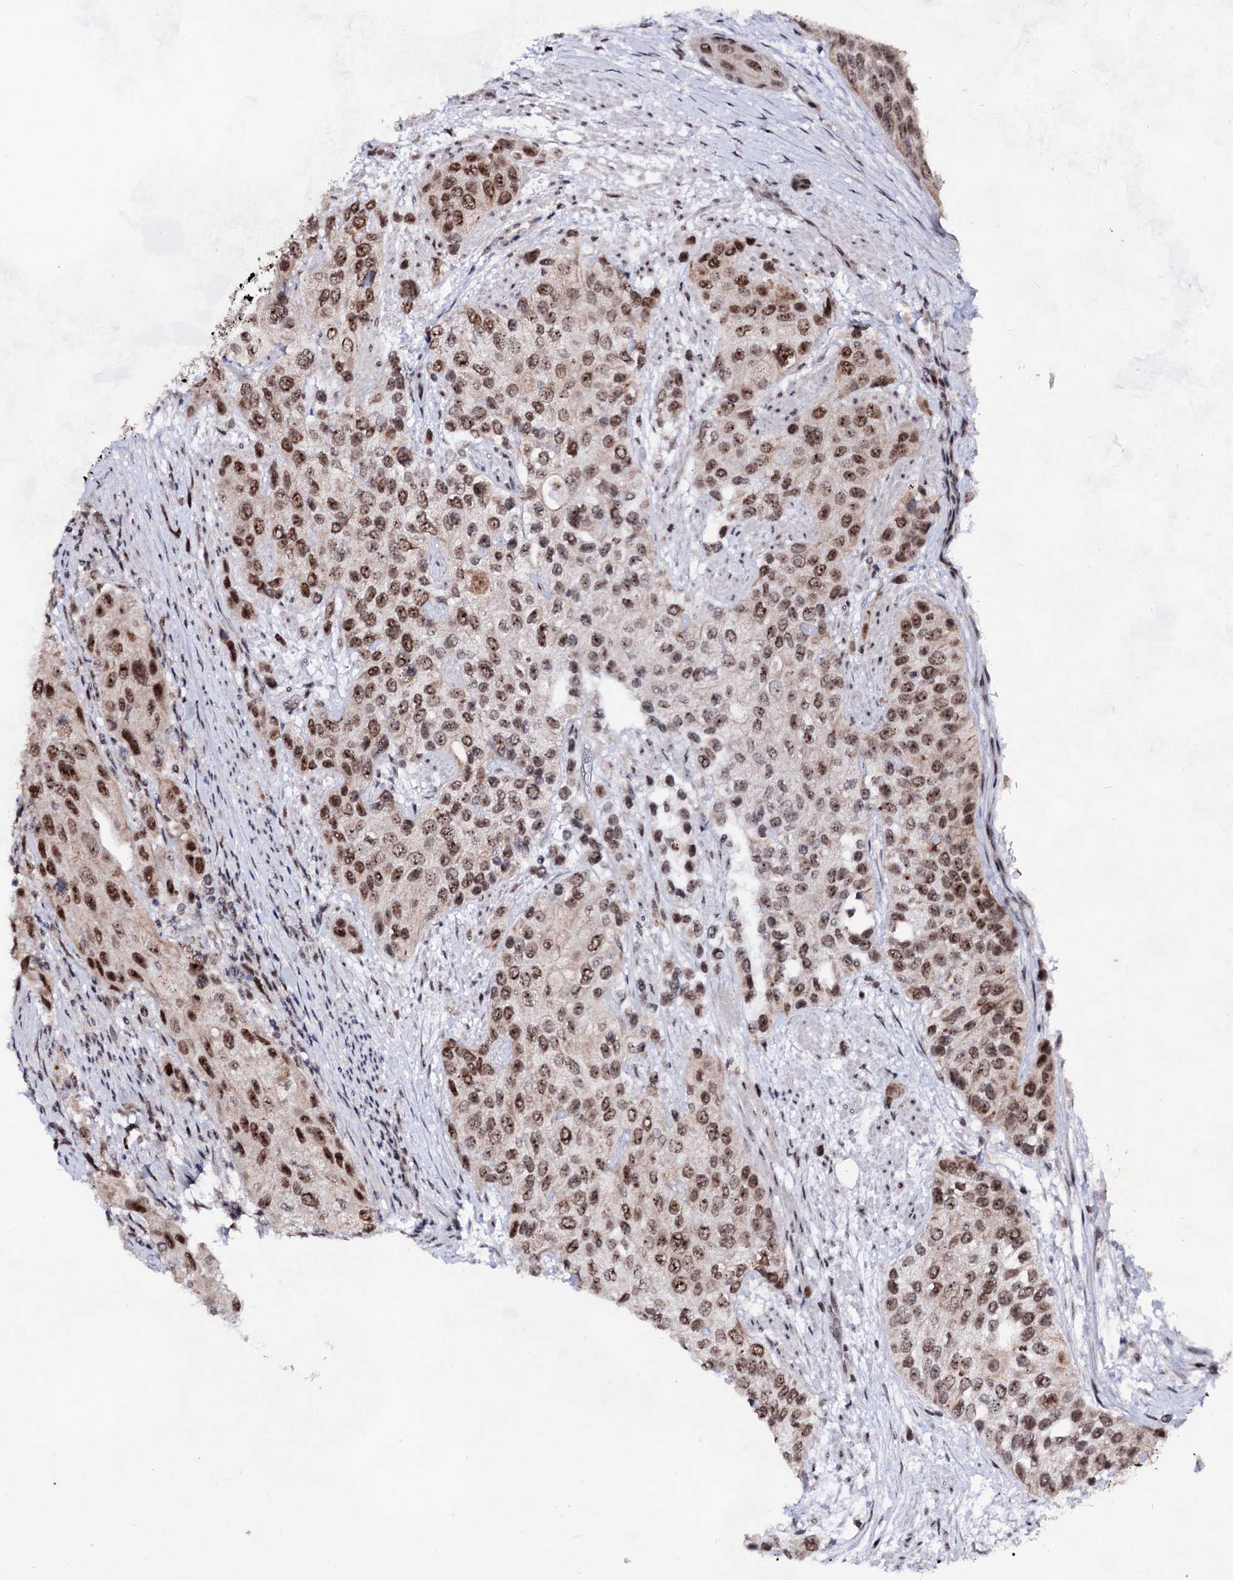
{"staining": {"intensity": "strong", "quantity": ">75%", "location": "nuclear"}, "tissue": "urothelial cancer", "cell_type": "Tumor cells", "image_type": "cancer", "snomed": [{"axis": "morphology", "description": "Normal tissue, NOS"}, {"axis": "morphology", "description": "Urothelial carcinoma, High grade"}, {"axis": "topography", "description": "Vascular tissue"}, {"axis": "topography", "description": "Urinary bladder"}], "caption": "The histopathology image demonstrates a brown stain indicating the presence of a protein in the nuclear of tumor cells in high-grade urothelial carcinoma.", "gene": "EXOSC10", "patient": {"sex": "female", "age": 56}}